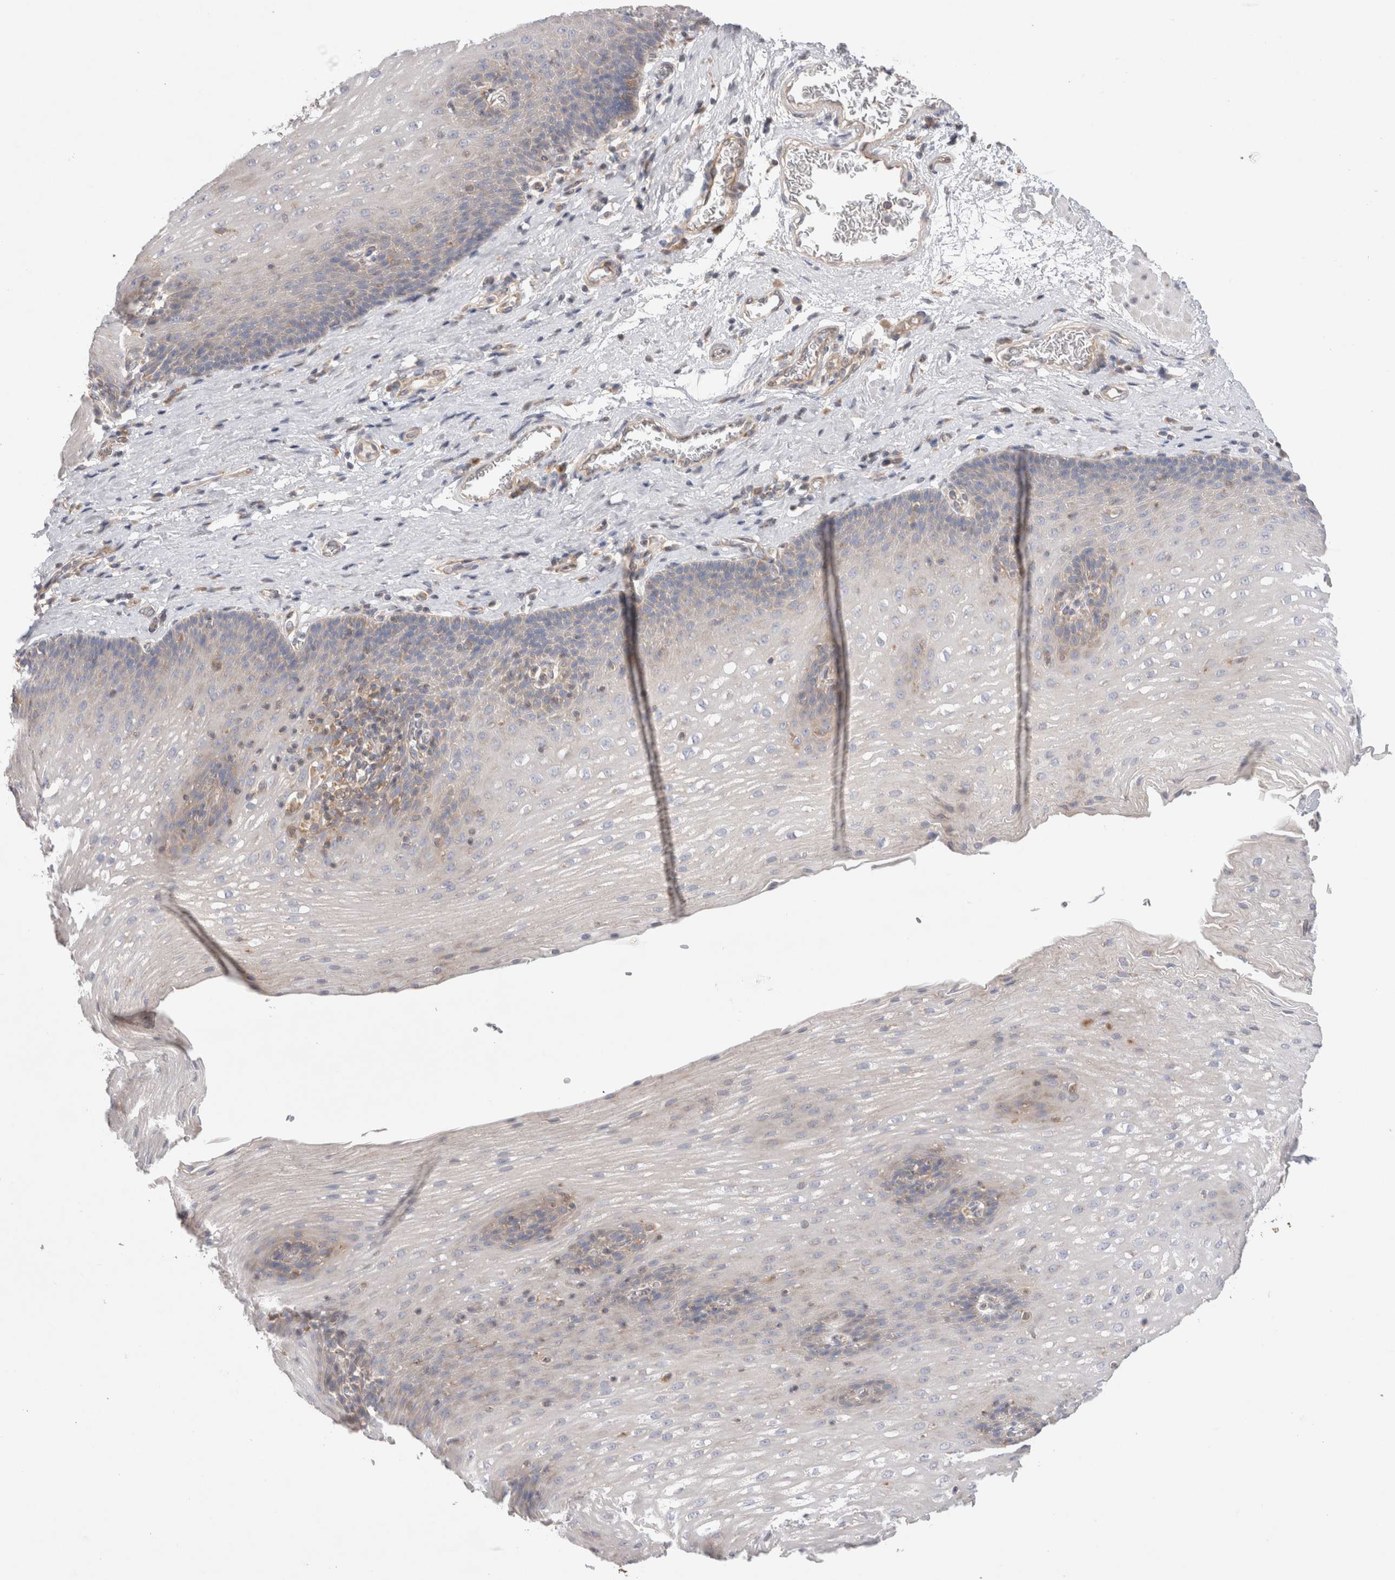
{"staining": {"intensity": "weak", "quantity": "25%-75%", "location": "cytoplasmic/membranous"}, "tissue": "esophagus", "cell_type": "Squamous epithelial cells", "image_type": "normal", "snomed": [{"axis": "morphology", "description": "Normal tissue, NOS"}, {"axis": "topography", "description": "Esophagus"}], "caption": "Immunohistochemistry (IHC) micrograph of benign esophagus: human esophagus stained using immunohistochemistry (IHC) shows low levels of weak protein expression localized specifically in the cytoplasmic/membranous of squamous epithelial cells, appearing as a cytoplasmic/membranous brown color.", "gene": "TBC1D16", "patient": {"sex": "male", "age": 48}}